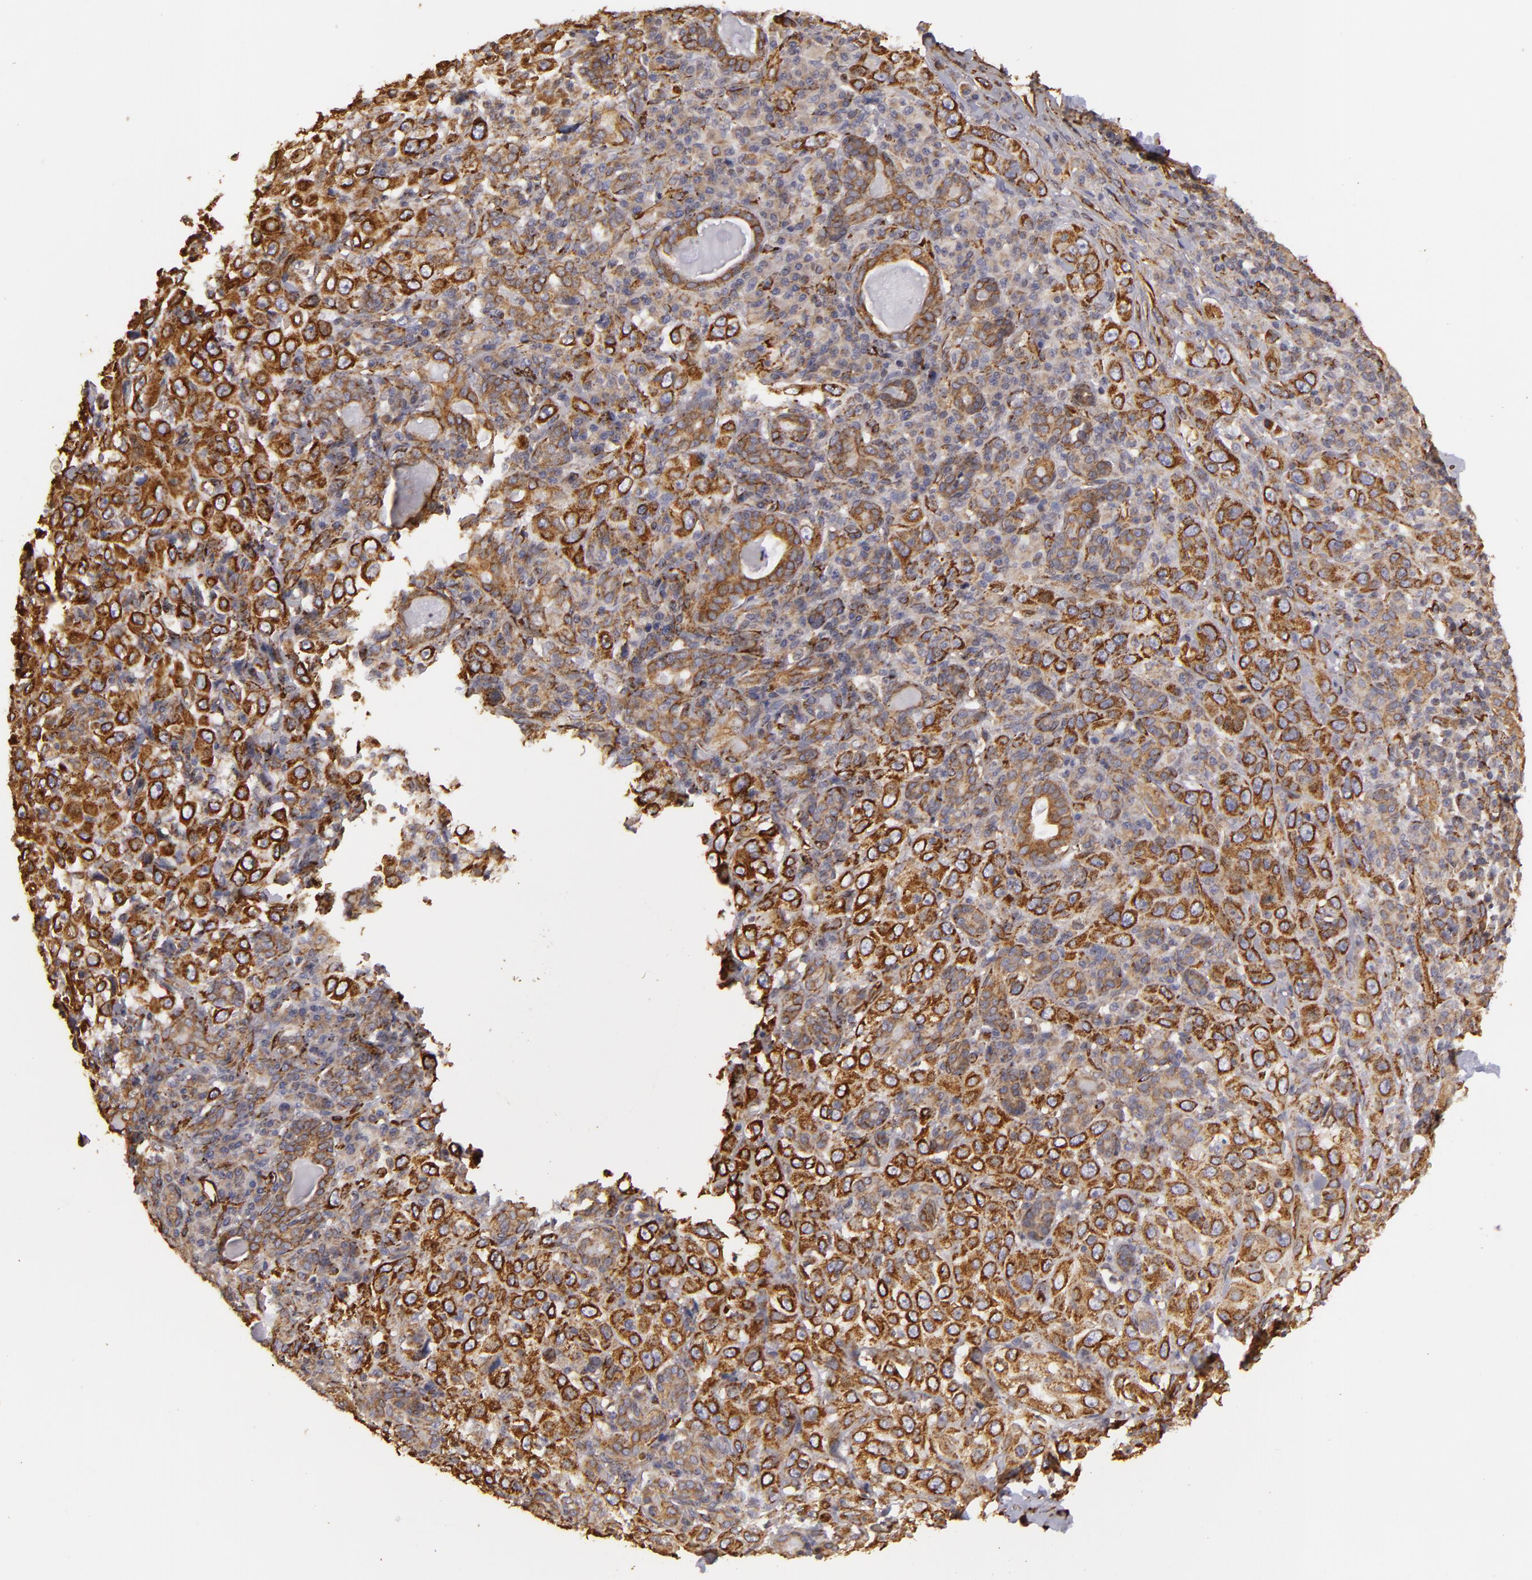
{"staining": {"intensity": "strong", "quantity": ">75%", "location": "cytoplasmic/membranous"}, "tissue": "skin cancer", "cell_type": "Tumor cells", "image_type": "cancer", "snomed": [{"axis": "morphology", "description": "Squamous cell carcinoma, NOS"}, {"axis": "topography", "description": "Skin"}], "caption": "Immunohistochemistry (IHC) histopathology image of neoplastic tissue: skin squamous cell carcinoma stained using immunohistochemistry (IHC) shows high levels of strong protein expression localized specifically in the cytoplasmic/membranous of tumor cells, appearing as a cytoplasmic/membranous brown color.", "gene": "CYB5R3", "patient": {"sex": "male", "age": 84}}